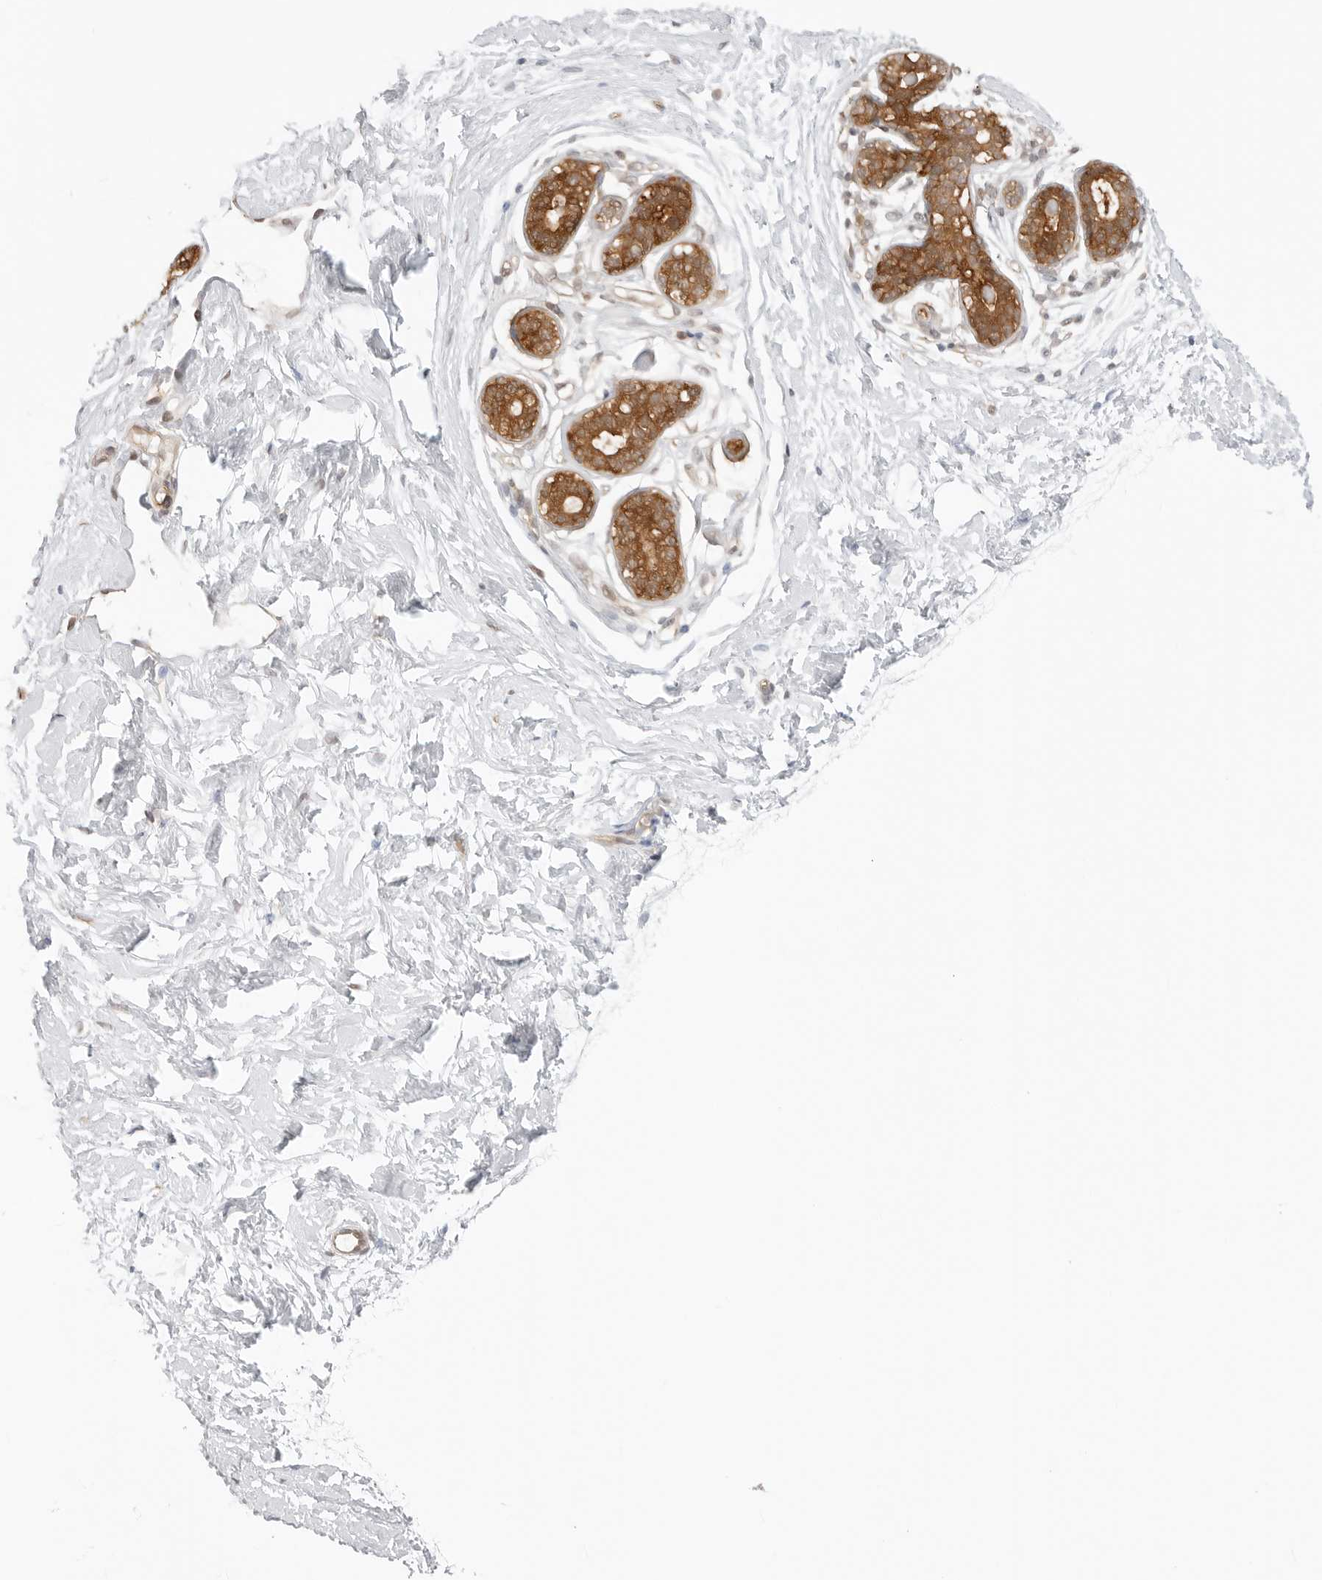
{"staining": {"intensity": "strong", "quantity": ">75%", "location": "cytoplasmic/membranous,nuclear"}, "tissue": "breast", "cell_type": "Glandular cells", "image_type": "normal", "snomed": [{"axis": "morphology", "description": "Normal tissue, NOS"}, {"axis": "topography", "description": "Breast"}], "caption": "An image of human breast stained for a protein reveals strong cytoplasmic/membranous,nuclear brown staining in glandular cells. (Stains: DAB in brown, nuclei in blue, Microscopy: brightfield microscopy at high magnification).", "gene": "NUDC", "patient": {"sex": "female", "age": 23}}